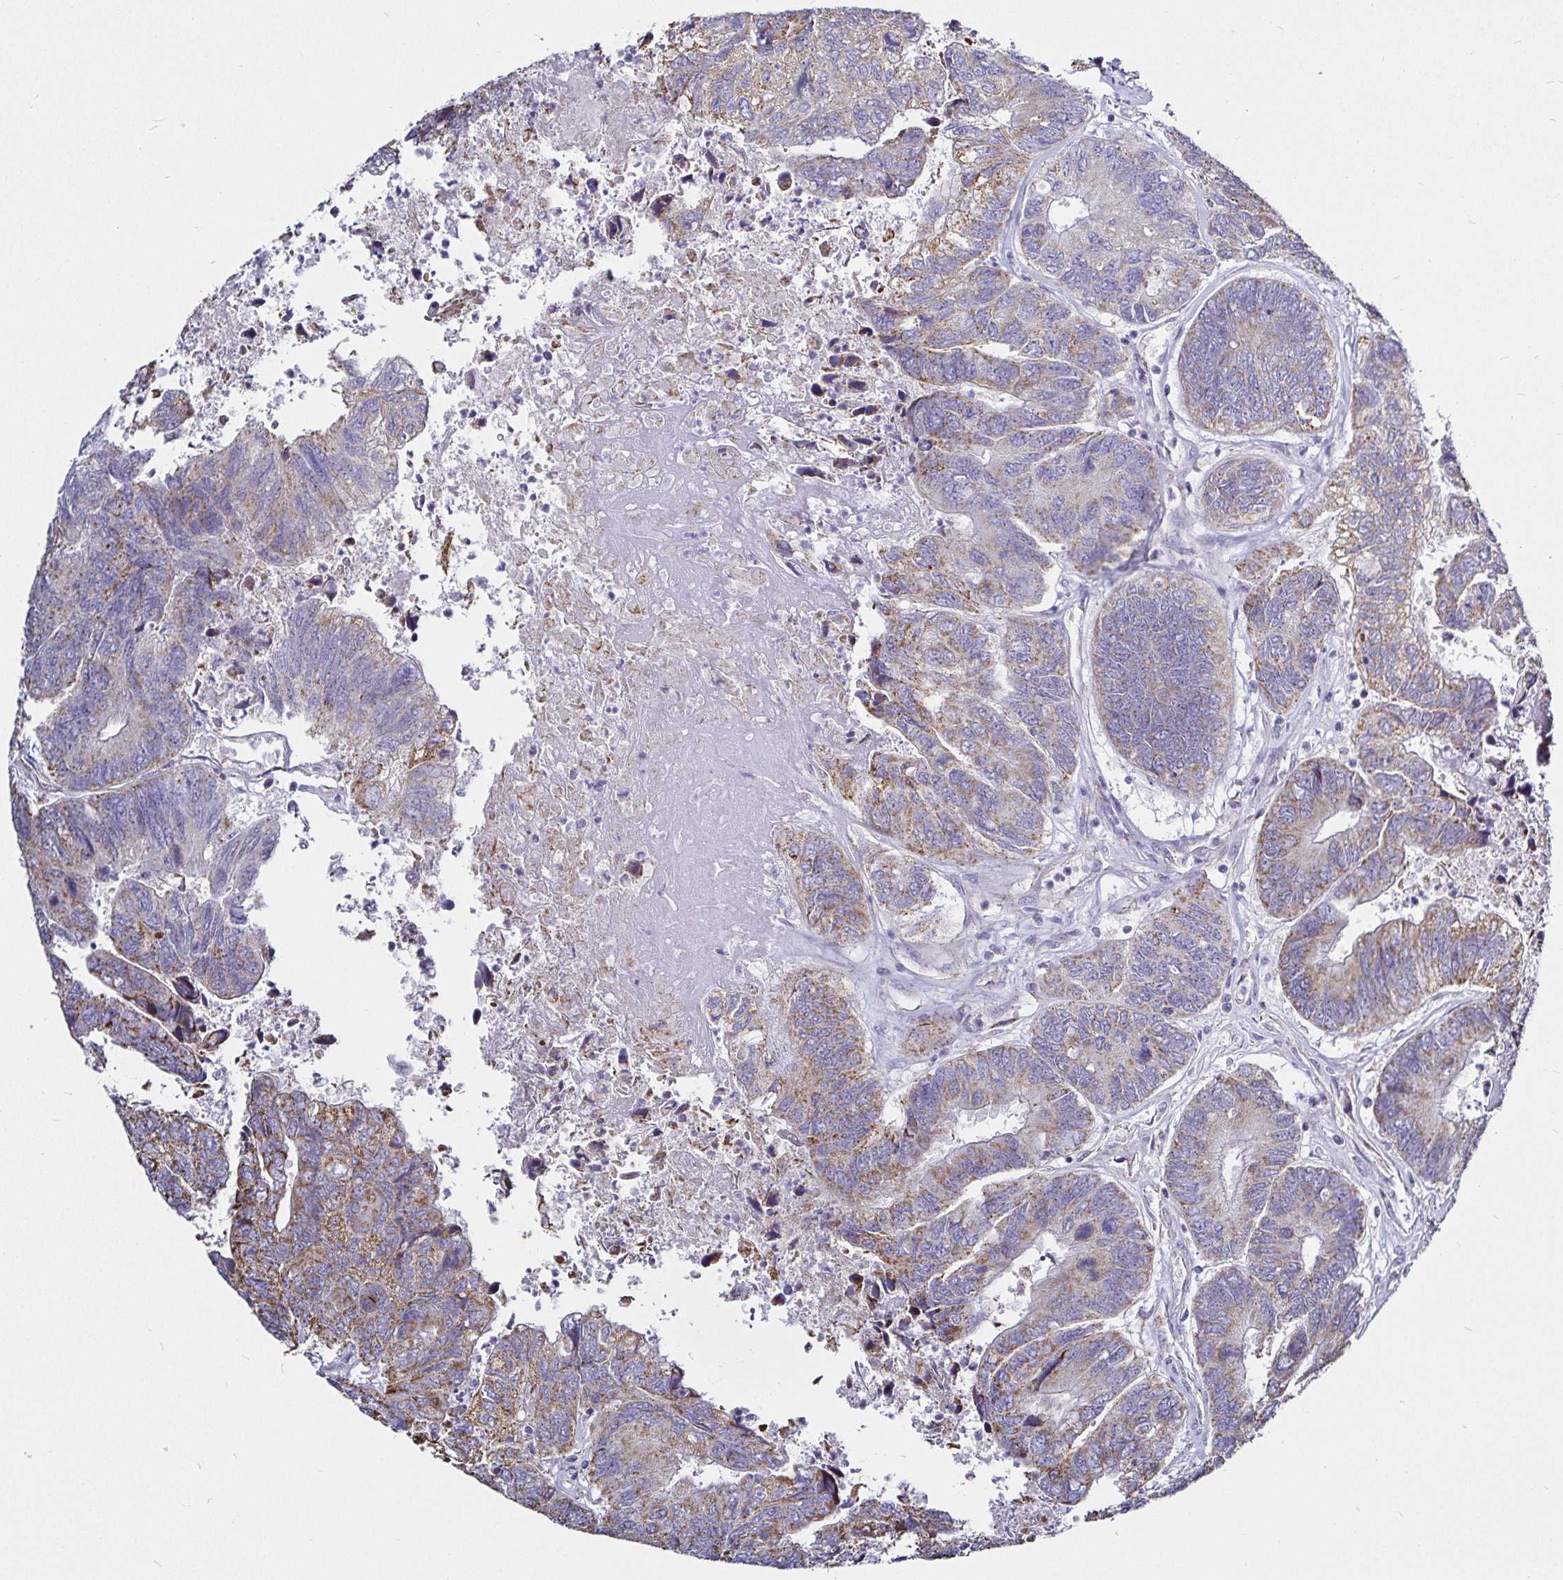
{"staining": {"intensity": "moderate", "quantity": "25%-75%", "location": "cytoplasmic/membranous"}, "tissue": "colorectal cancer", "cell_type": "Tumor cells", "image_type": "cancer", "snomed": [{"axis": "morphology", "description": "Adenocarcinoma, NOS"}, {"axis": "topography", "description": "Colon"}], "caption": "Colorectal cancer tissue demonstrates moderate cytoplasmic/membranous staining in about 25%-75% of tumor cells The staining was performed using DAB to visualize the protein expression in brown, while the nuclei were stained in blue with hematoxylin (Magnification: 20x).", "gene": "PGAM2", "patient": {"sex": "female", "age": 67}}